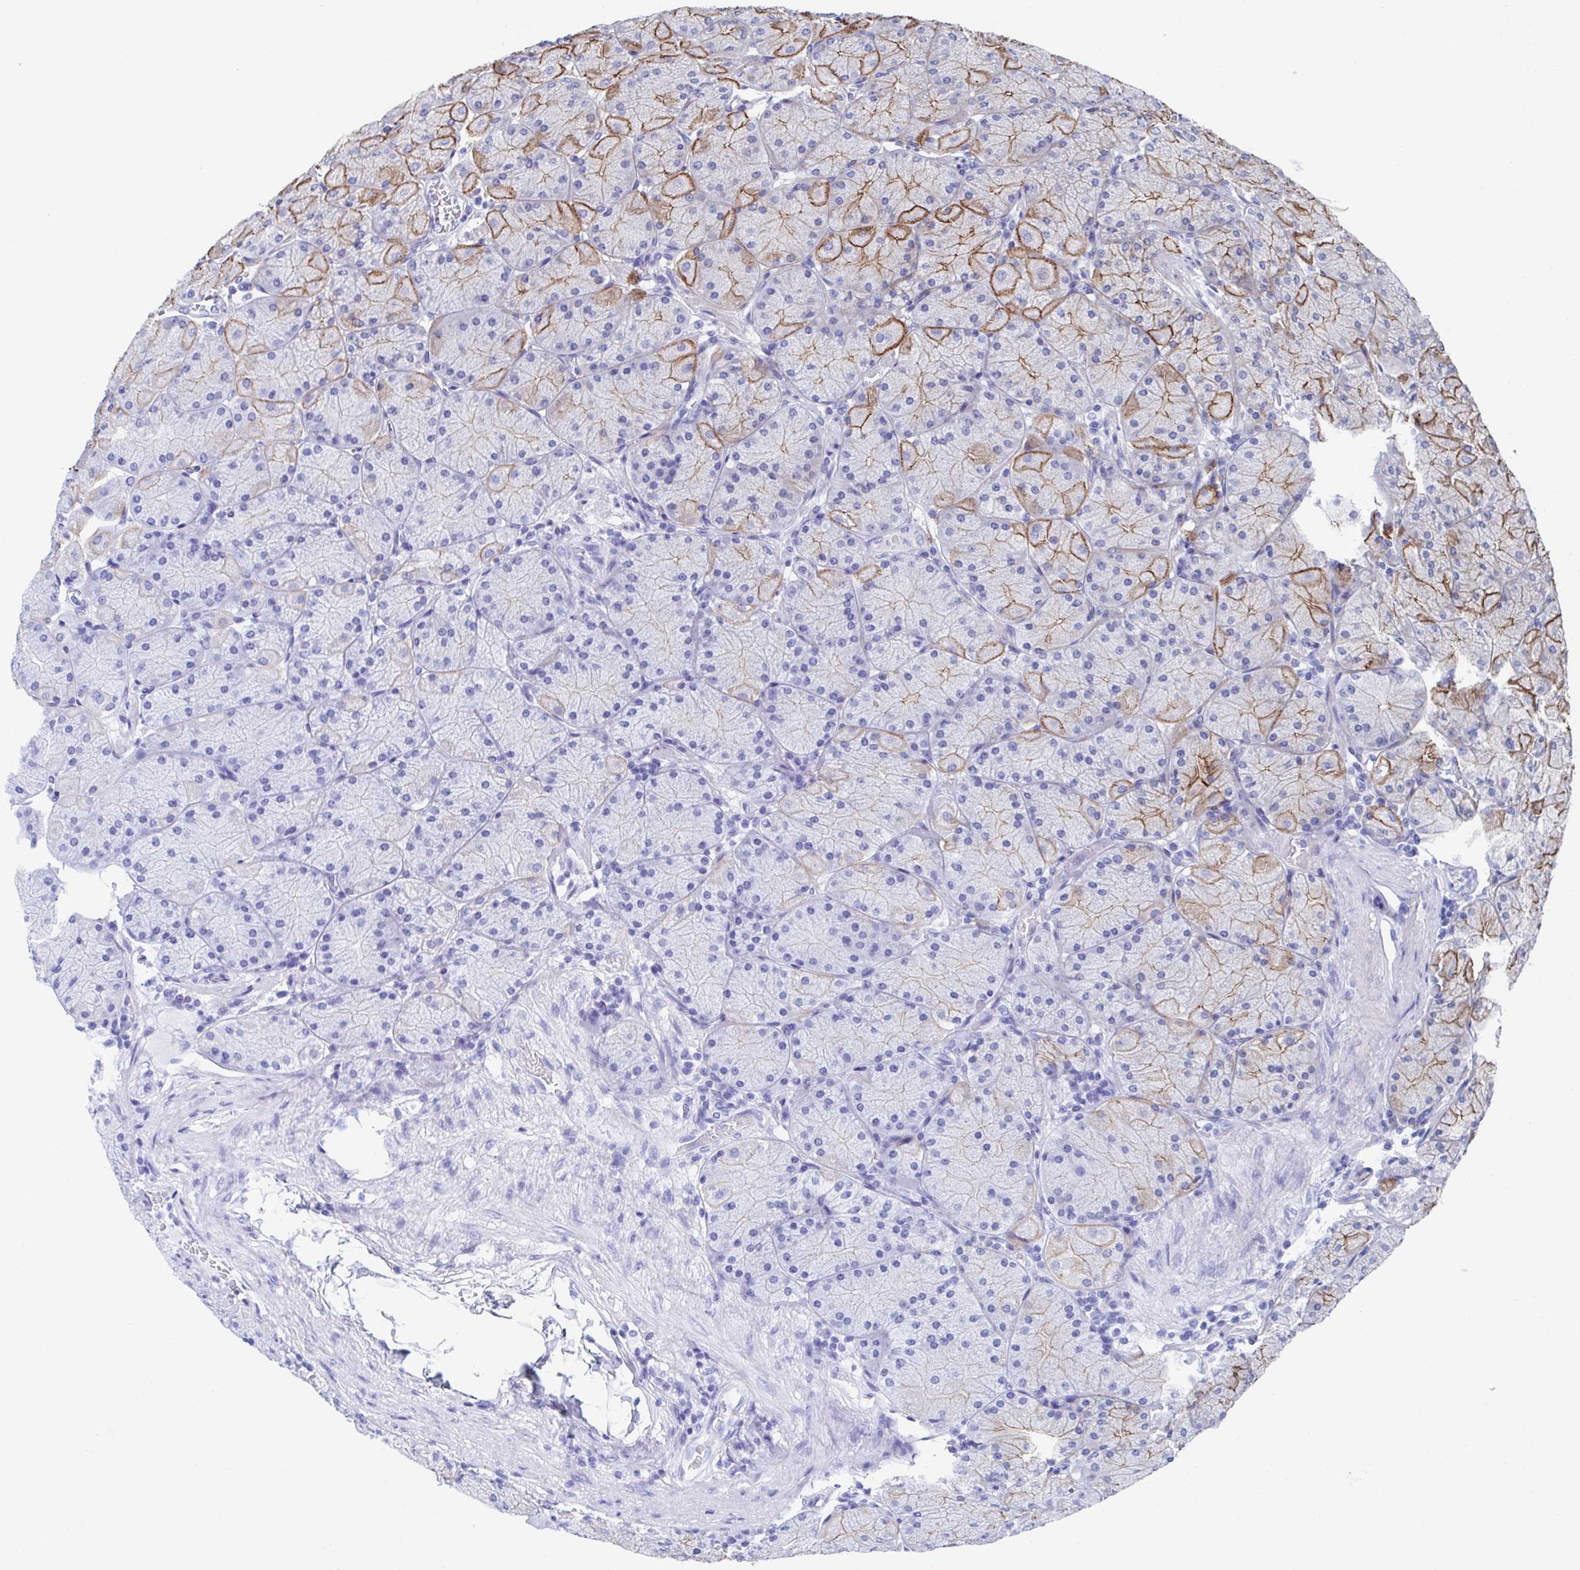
{"staining": {"intensity": "moderate", "quantity": "<25%", "location": "cytoplasmic/membranous"}, "tissue": "stomach", "cell_type": "Glandular cells", "image_type": "normal", "snomed": [{"axis": "morphology", "description": "Normal tissue, NOS"}, {"axis": "topography", "description": "Stomach, upper"}], "caption": "The histopathology image reveals a brown stain indicating the presence of a protein in the cytoplasmic/membranous of glandular cells in stomach.", "gene": "CDH2", "patient": {"sex": "female", "age": 56}}